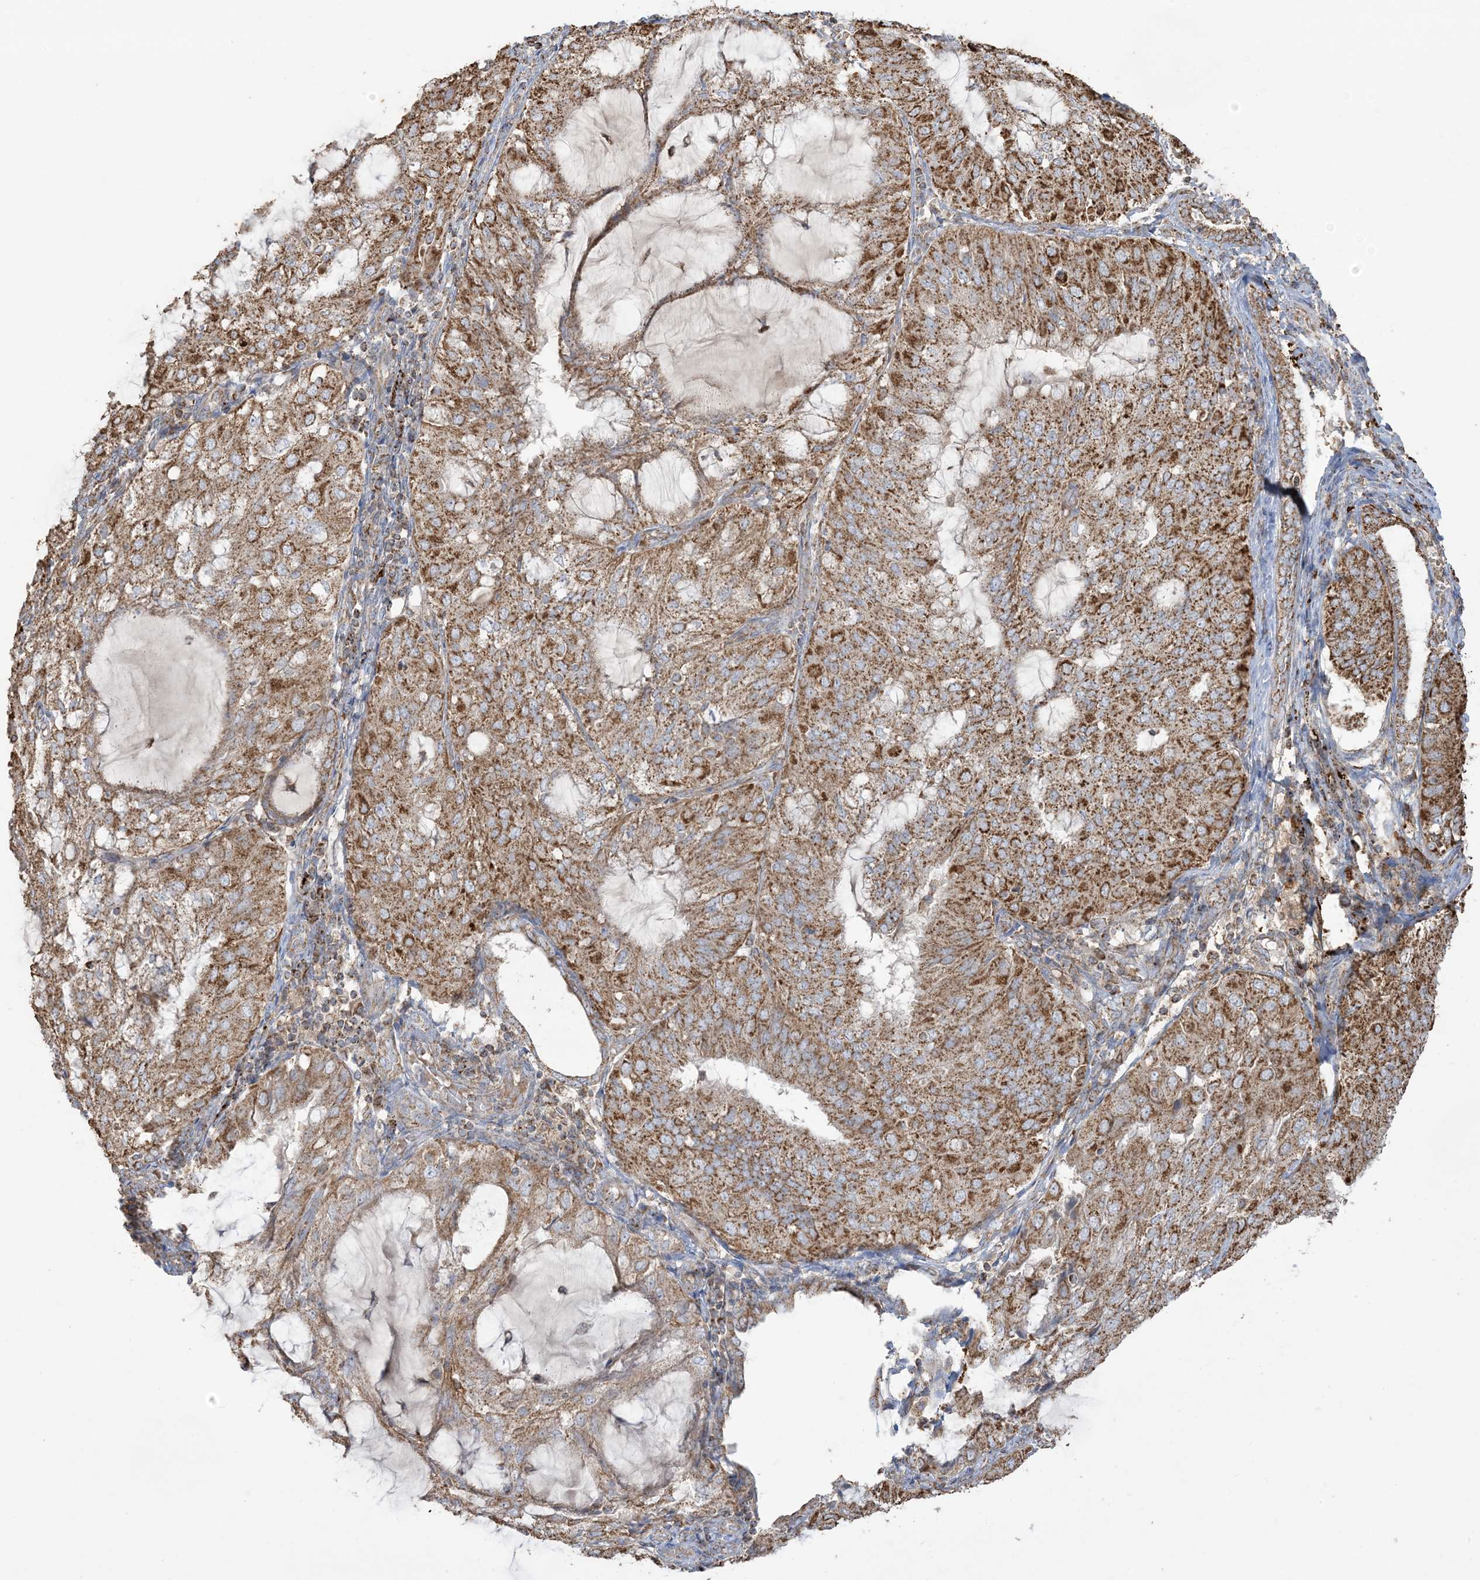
{"staining": {"intensity": "moderate", "quantity": ">75%", "location": "cytoplasmic/membranous"}, "tissue": "endometrial cancer", "cell_type": "Tumor cells", "image_type": "cancer", "snomed": [{"axis": "morphology", "description": "Adenocarcinoma, NOS"}, {"axis": "topography", "description": "Endometrium"}], "caption": "Endometrial cancer (adenocarcinoma) tissue shows moderate cytoplasmic/membranous positivity in about >75% of tumor cells (DAB (3,3'-diaminobenzidine) = brown stain, brightfield microscopy at high magnification).", "gene": "AGA", "patient": {"sex": "female", "age": 81}}